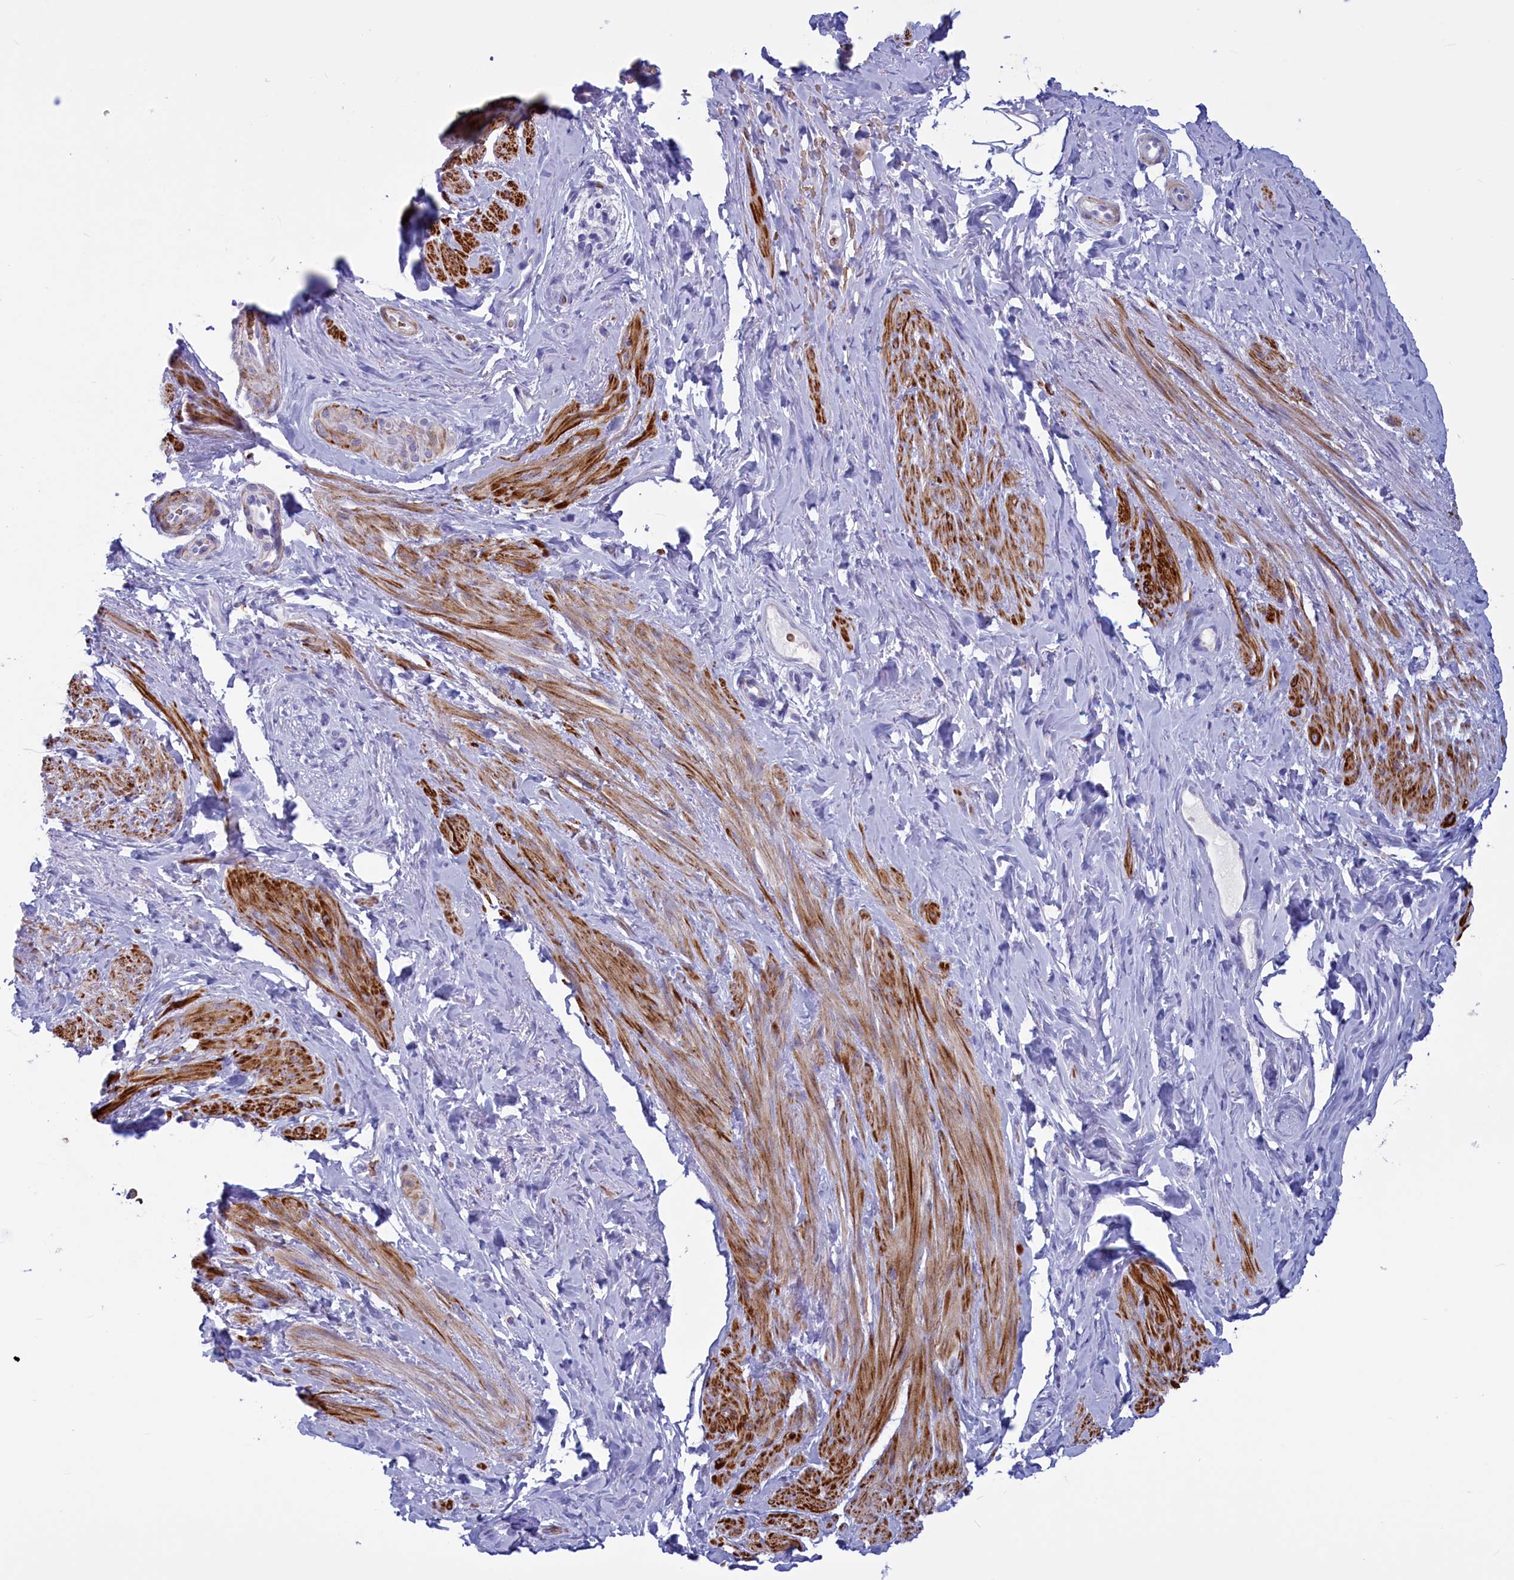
{"staining": {"intensity": "moderate", "quantity": "25%-75%", "location": "cytoplasmic/membranous"}, "tissue": "smooth muscle", "cell_type": "Smooth muscle cells", "image_type": "normal", "snomed": [{"axis": "morphology", "description": "Normal tissue, NOS"}, {"axis": "topography", "description": "Smooth muscle"}, {"axis": "topography", "description": "Peripheral nerve tissue"}], "caption": "Protein expression analysis of unremarkable smooth muscle demonstrates moderate cytoplasmic/membranous staining in about 25%-75% of smooth muscle cells. The protein of interest is shown in brown color, while the nuclei are stained blue.", "gene": "GAPDHS", "patient": {"sex": "male", "age": 69}}